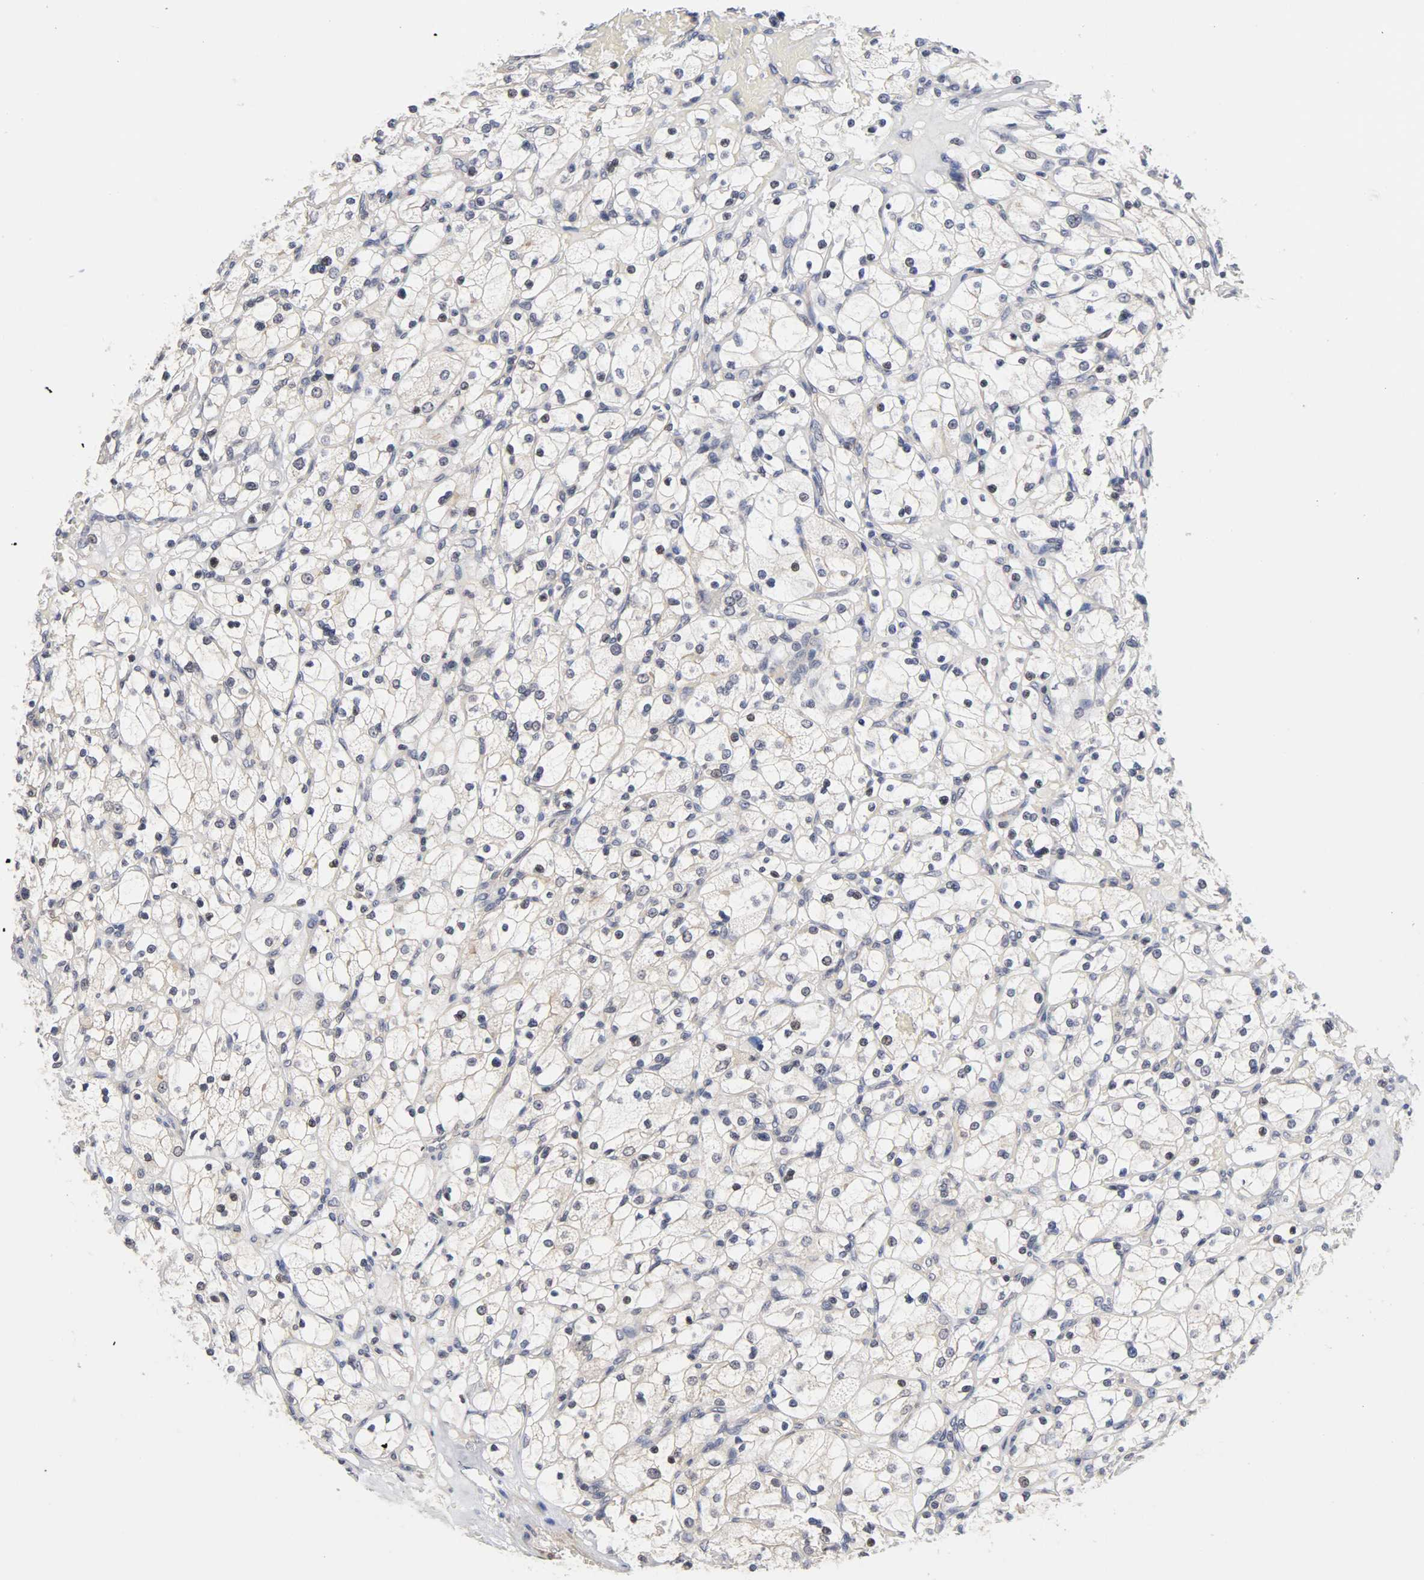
{"staining": {"intensity": "negative", "quantity": "none", "location": "none"}, "tissue": "renal cancer", "cell_type": "Tumor cells", "image_type": "cancer", "snomed": [{"axis": "morphology", "description": "Adenocarcinoma, NOS"}, {"axis": "topography", "description": "Kidney"}], "caption": "Immunohistochemistry of human renal cancer displays no staining in tumor cells.", "gene": "UBE2M", "patient": {"sex": "female", "age": 83}}